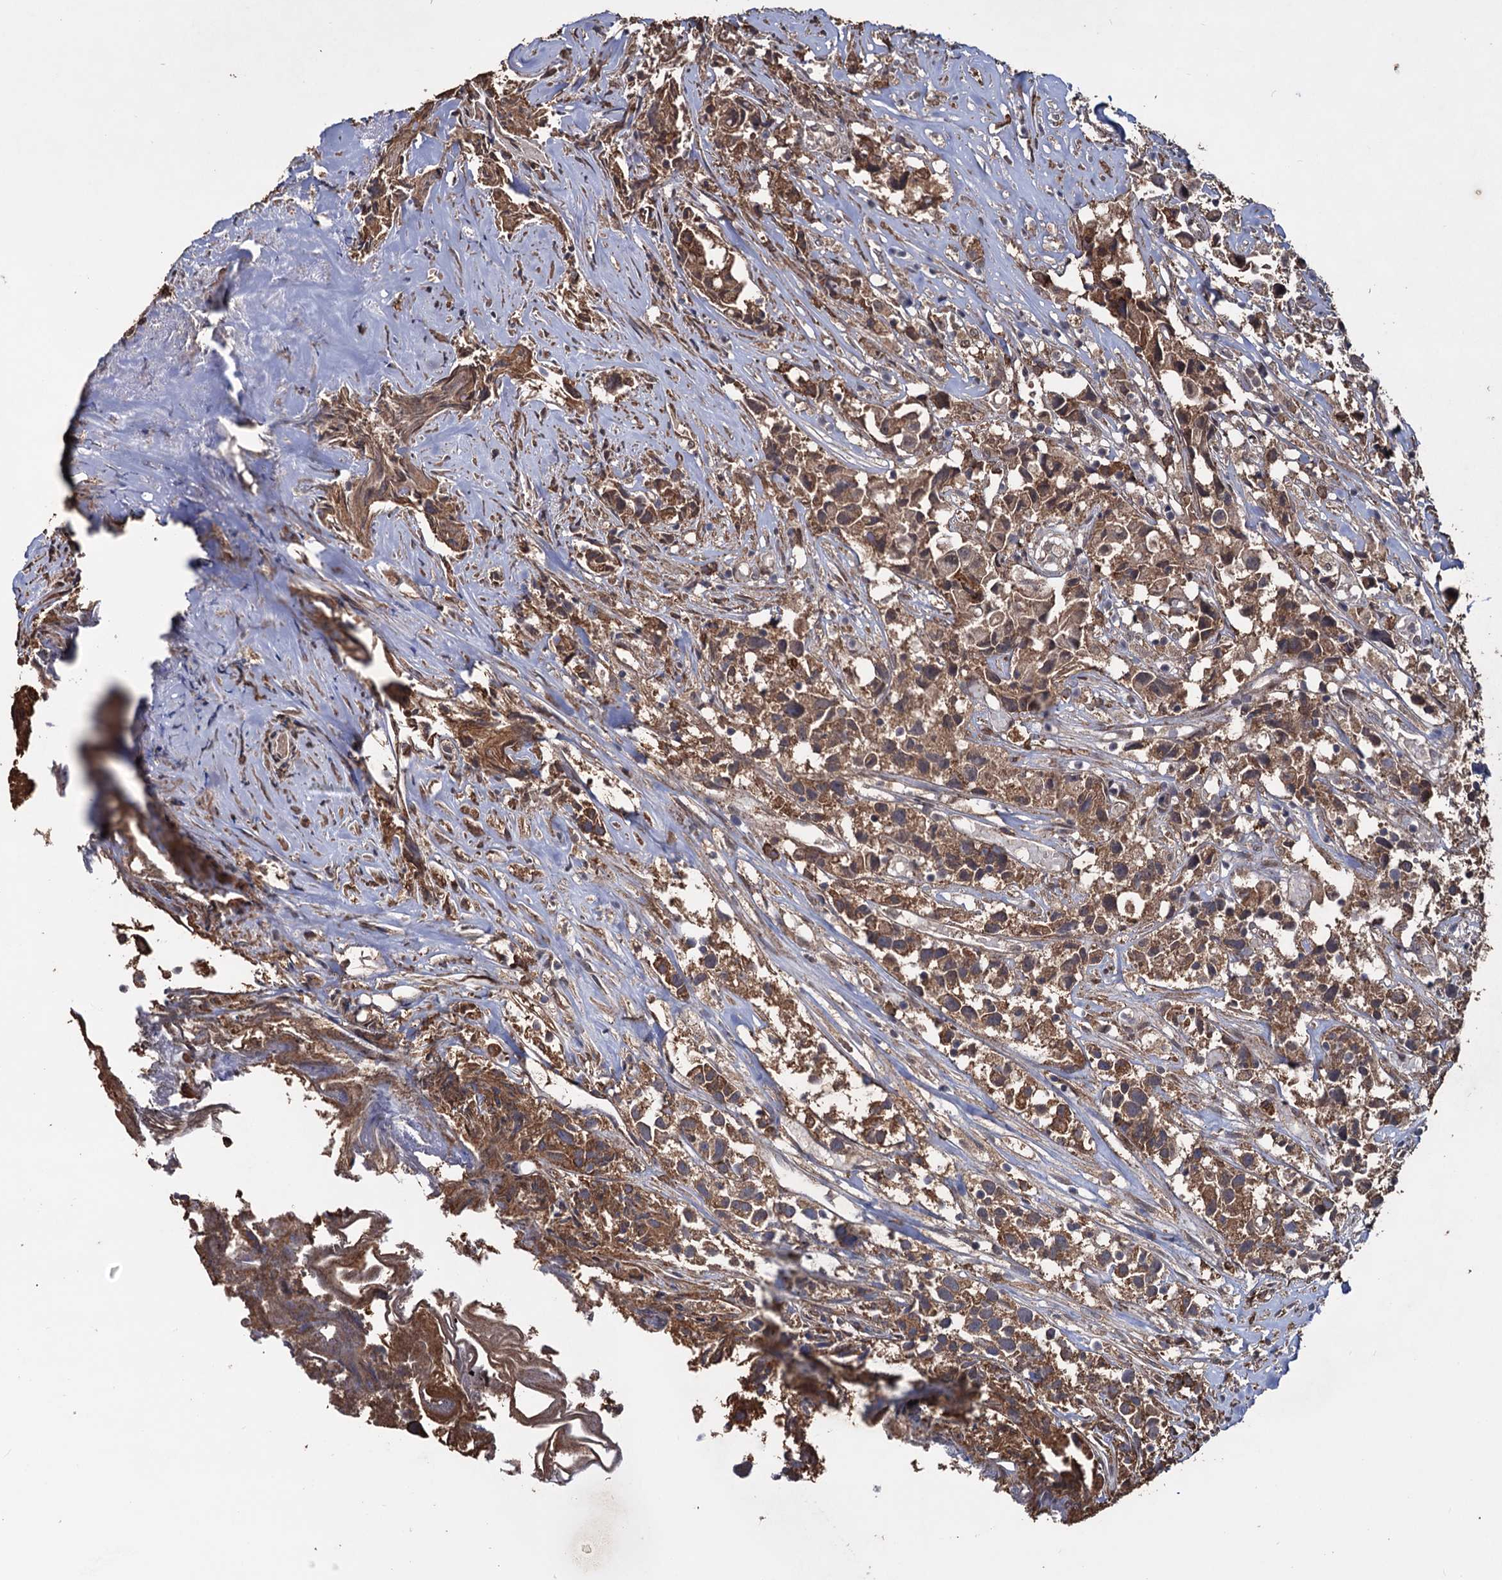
{"staining": {"intensity": "moderate", "quantity": ">75%", "location": "cytoplasmic/membranous"}, "tissue": "urothelial cancer", "cell_type": "Tumor cells", "image_type": "cancer", "snomed": [{"axis": "morphology", "description": "Urothelial carcinoma, High grade"}, {"axis": "topography", "description": "Urinary bladder"}], "caption": "High-power microscopy captured an IHC photomicrograph of urothelial cancer, revealing moderate cytoplasmic/membranous positivity in approximately >75% of tumor cells. (DAB IHC with brightfield microscopy, high magnification).", "gene": "TBC1D12", "patient": {"sex": "female", "age": 75}}